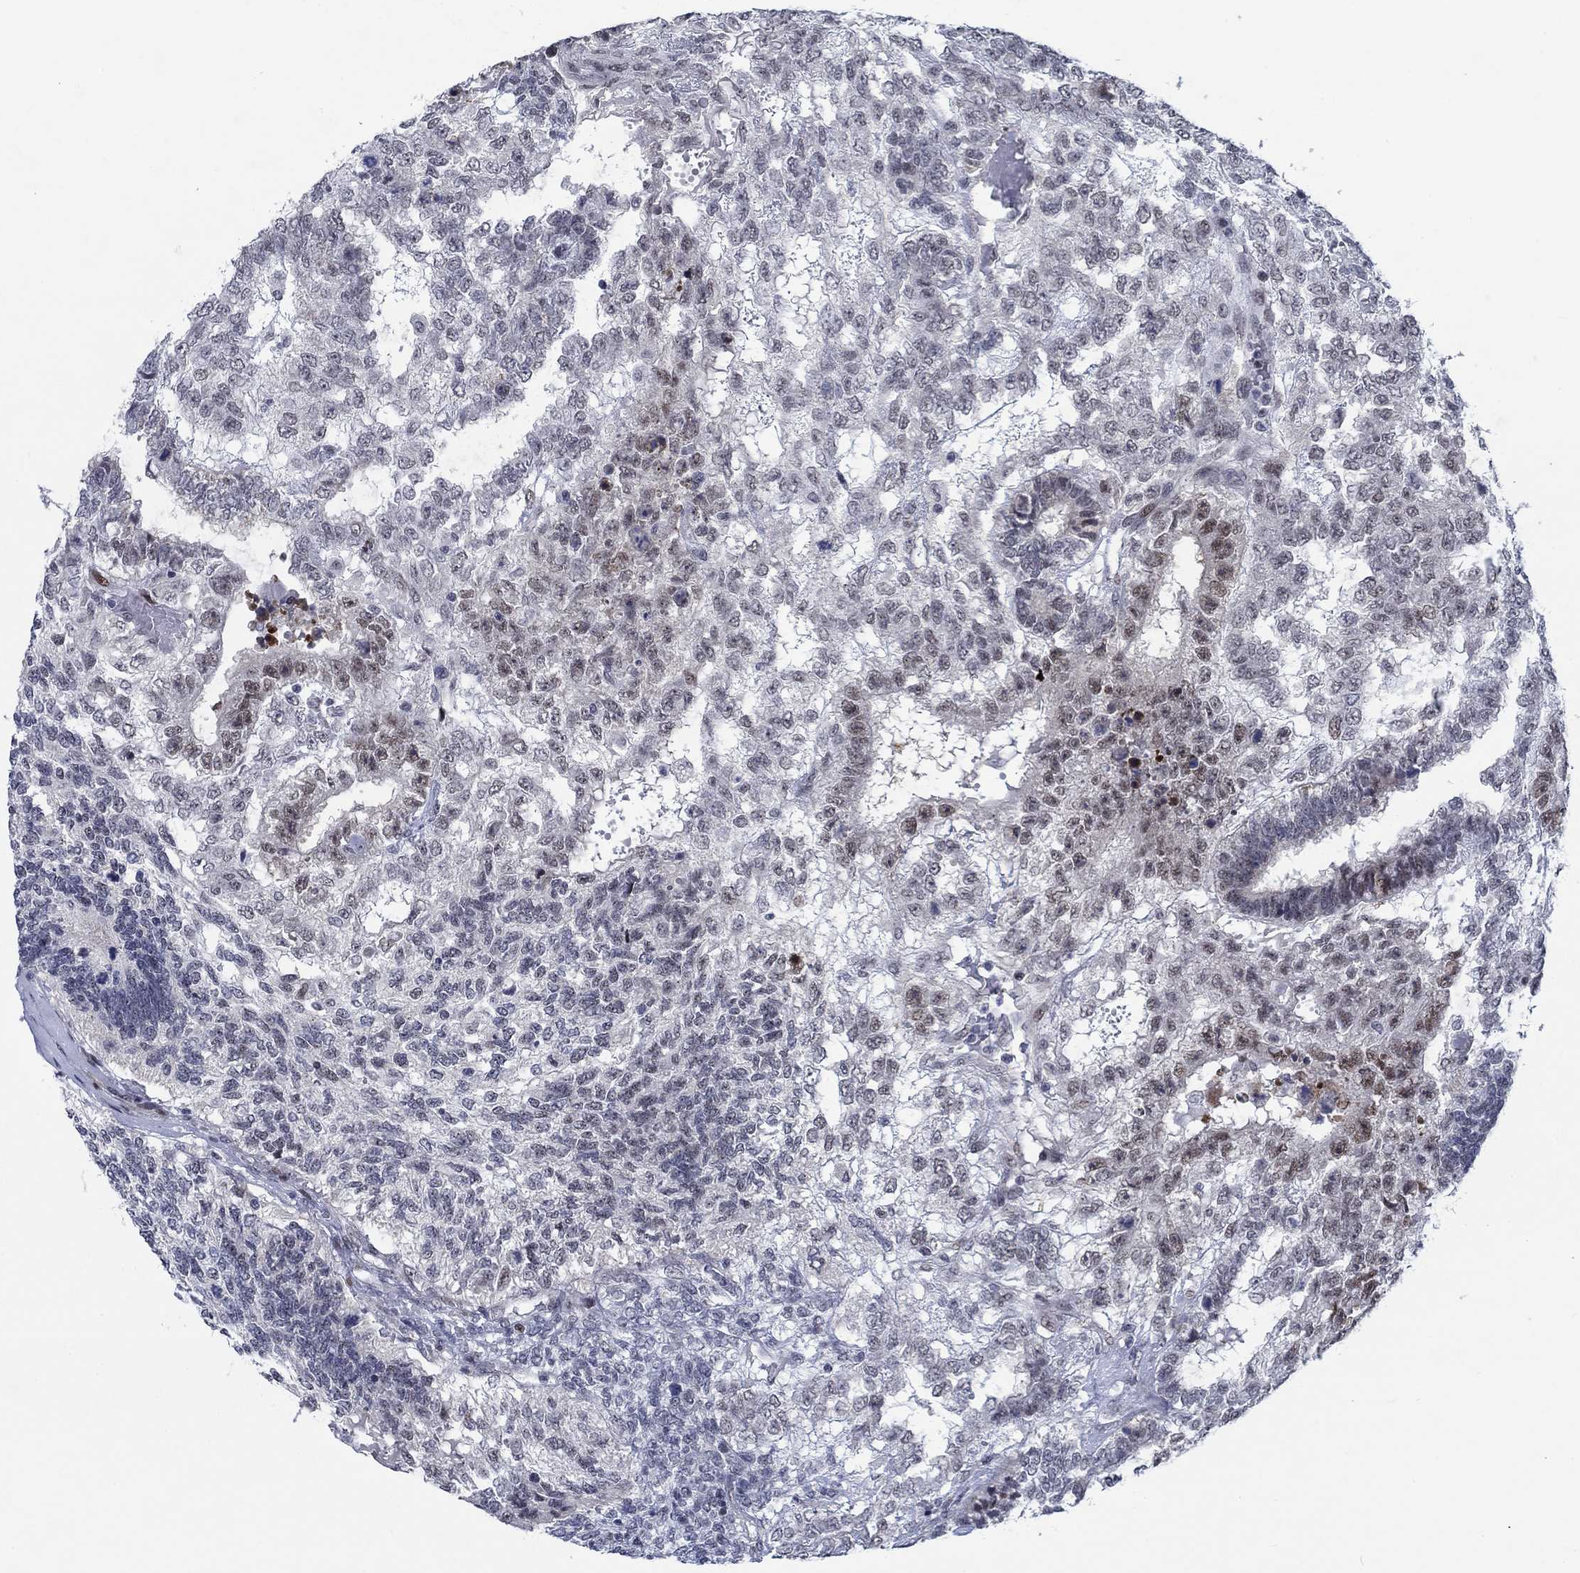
{"staining": {"intensity": "weak", "quantity": "<25%", "location": "nuclear"}, "tissue": "testis cancer", "cell_type": "Tumor cells", "image_type": "cancer", "snomed": [{"axis": "morphology", "description": "Seminoma, NOS"}, {"axis": "morphology", "description": "Carcinoma, Embryonal, NOS"}, {"axis": "topography", "description": "Testis"}], "caption": "A high-resolution image shows immunohistochemistry (IHC) staining of seminoma (testis), which reveals no significant expression in tumor cells.", "gene": "NEU3", "patient": {"sex": "male", "age": 41}}